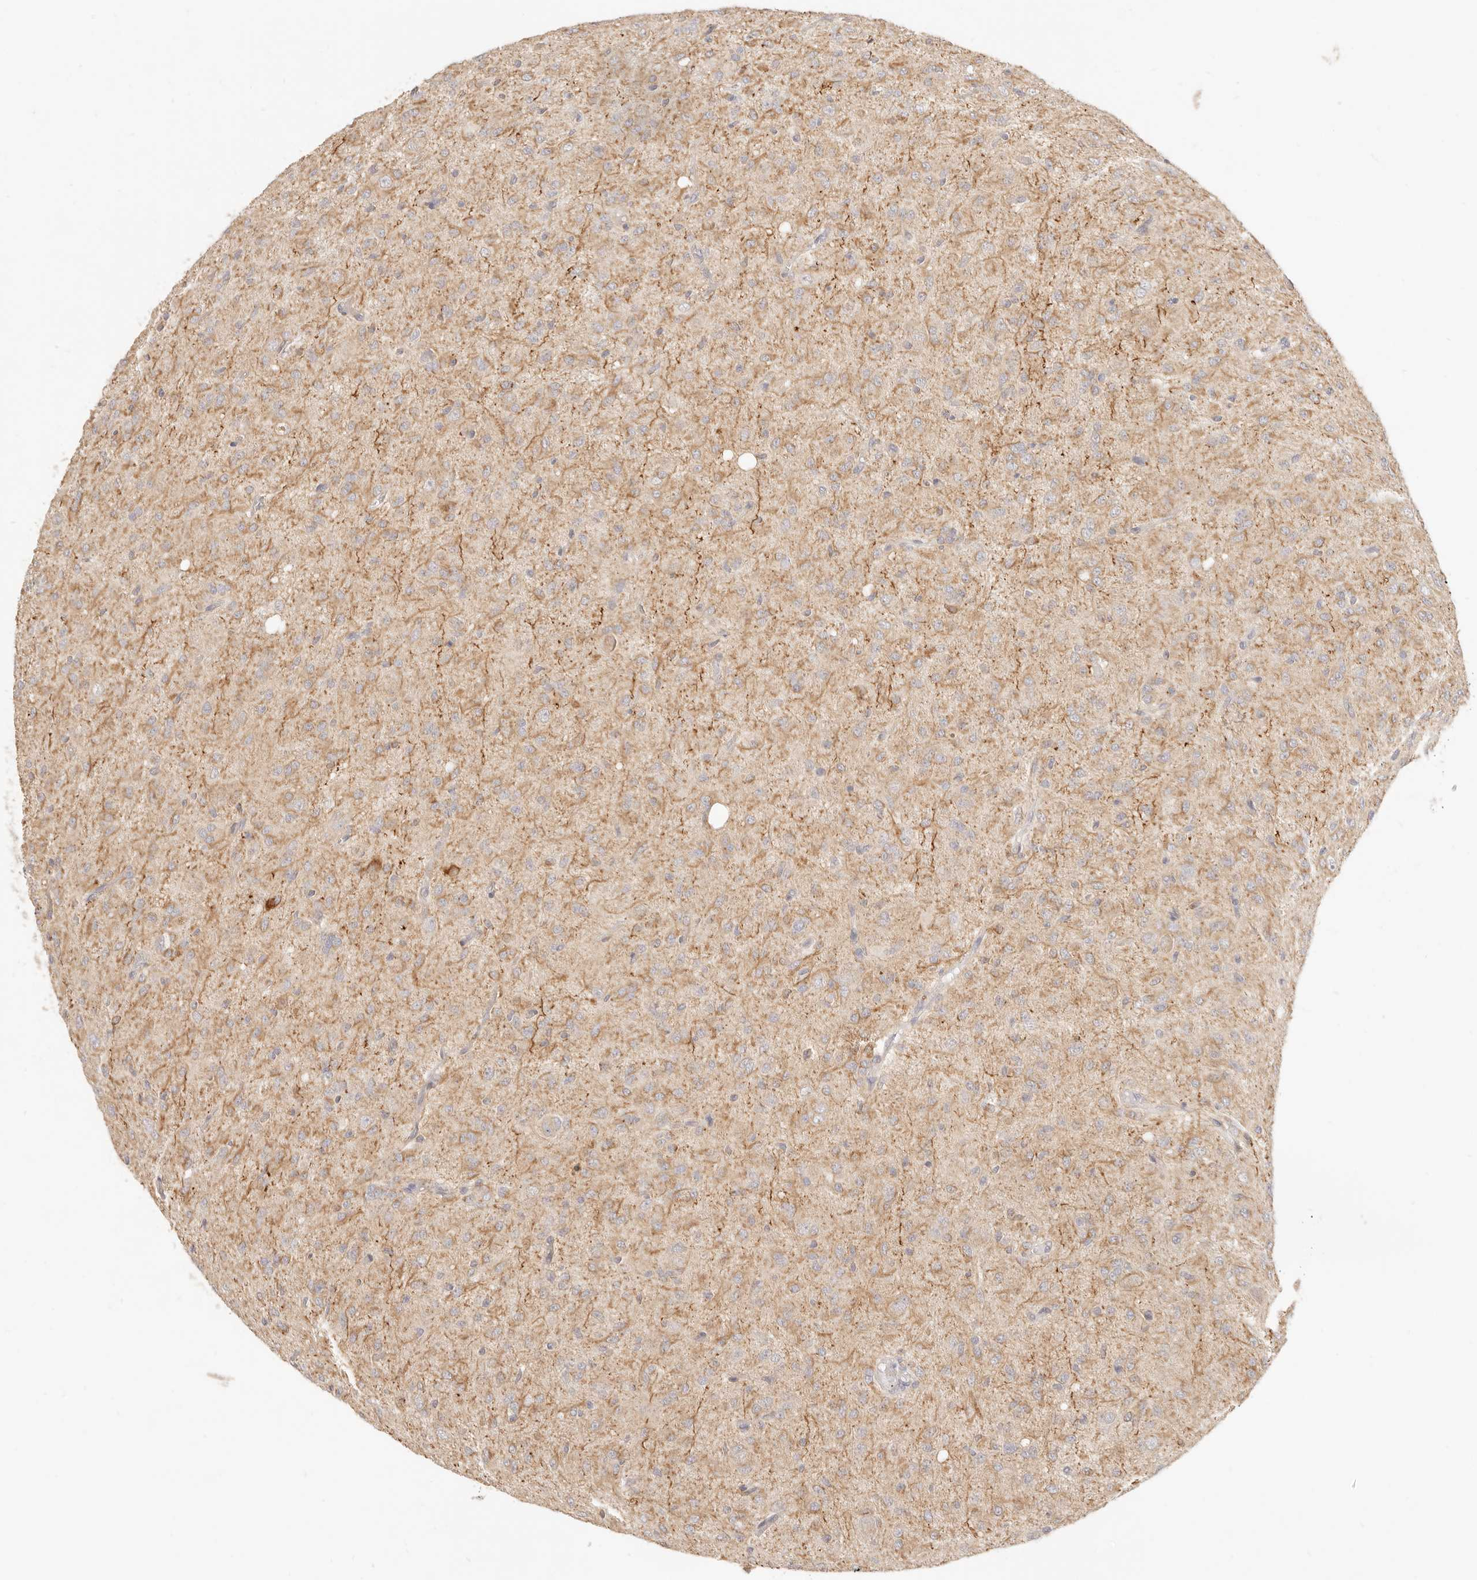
{"staining": {"intensity": "weak", "quantity": ">75%", "location": "cytoplasmic/membranous"}, "tissue": "glioma", "cell_type": "Tumor cells", "image_type": "cancer", "snomed": [{"axis": "morphology", "description": "Glioma, malignant, High grade"}, {"axis": "topography", "description": "Brain"}], "caption": "Glioma stained with a protein marker demonstrates weak staining in tumor cells.", "gene": "CPLANE2", "patient": {"sex": "female", "age": 59}}